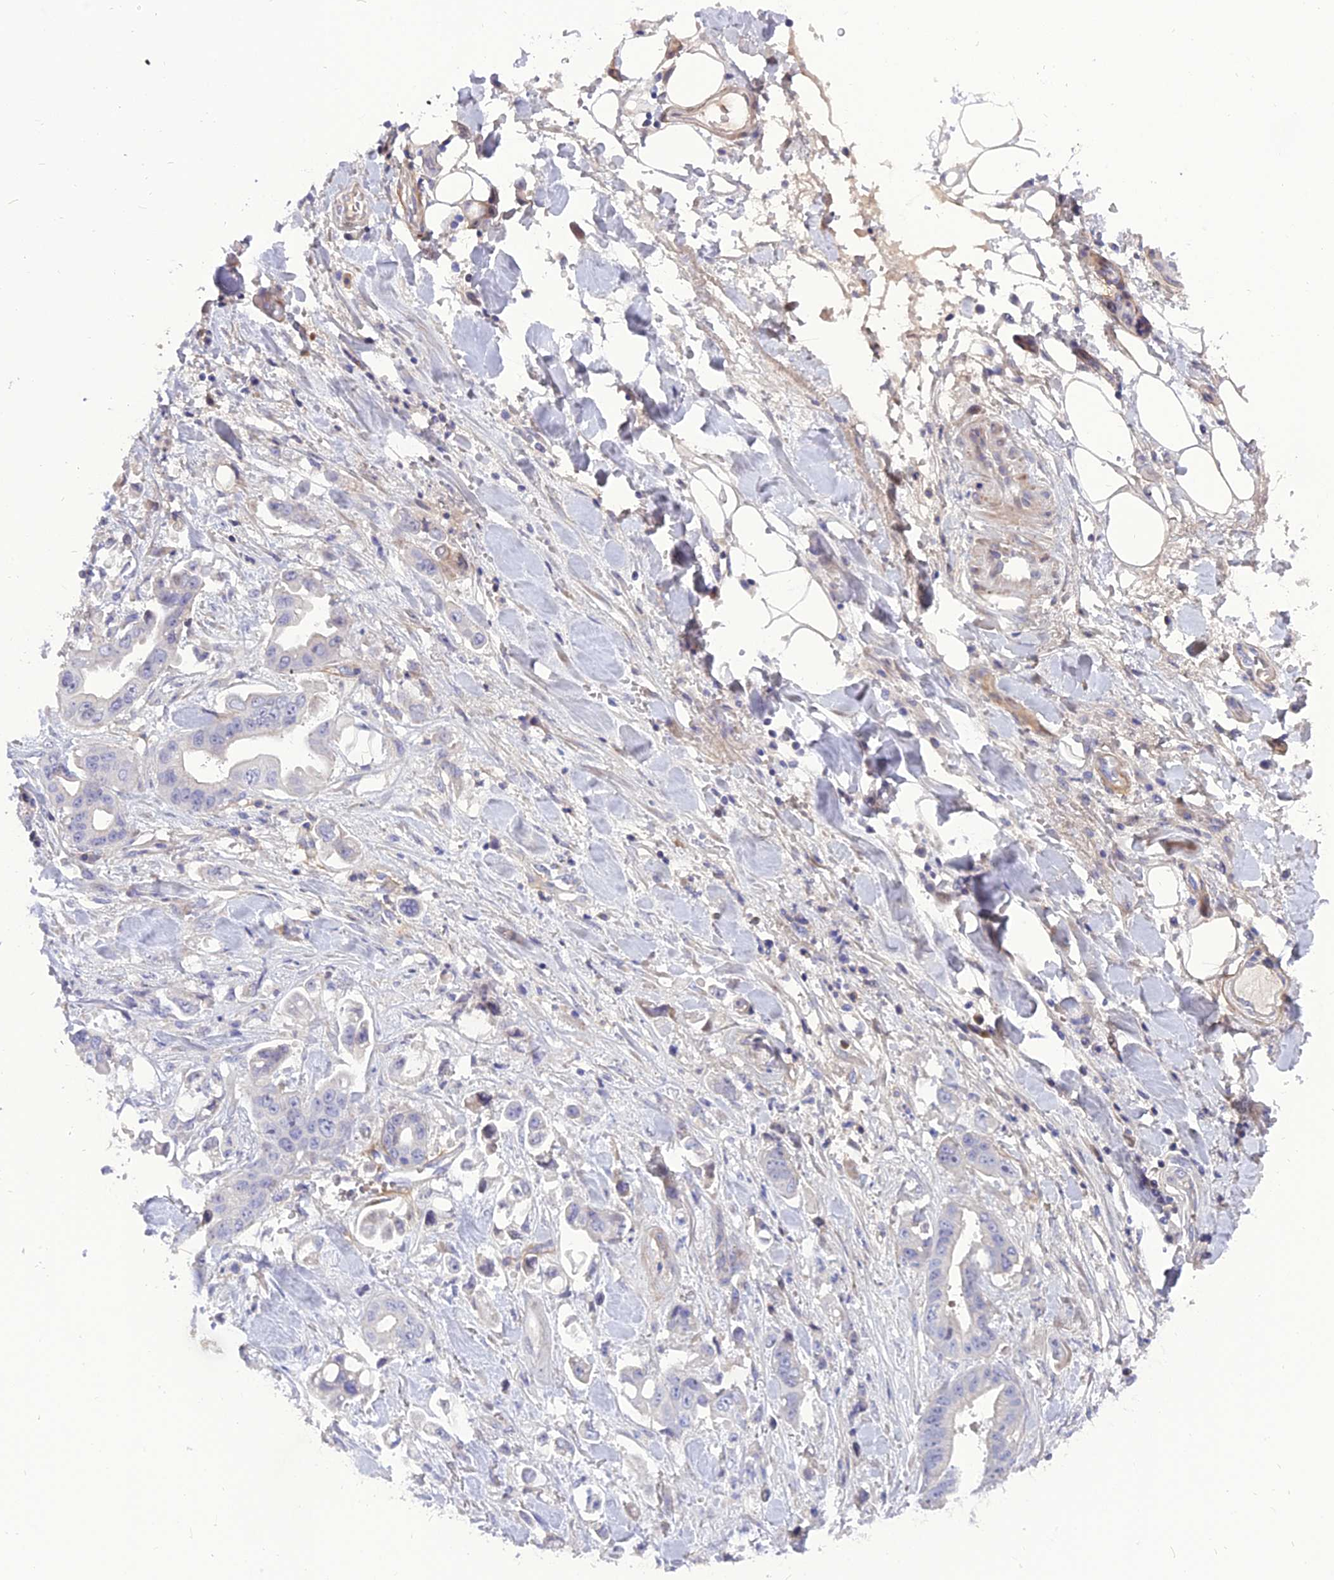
{"staining": {"intensity": "negative", "quantity": "none", "location": "none"}, "tissue": "stomach cancer", "cell_type": "Tumor cells", "image_type": "cancer", "snomed": [{"axis": "morphology", "description": "Adenocarcinoma, NOS"}, {"axis": "topography", "description": "Stomach"}], "caption": "Micrograph shows no protein staining in tumor cells of stomach cancer tissue.", "gene": "MBD3L1", "patient": {"sex": "male", "age": 62}}